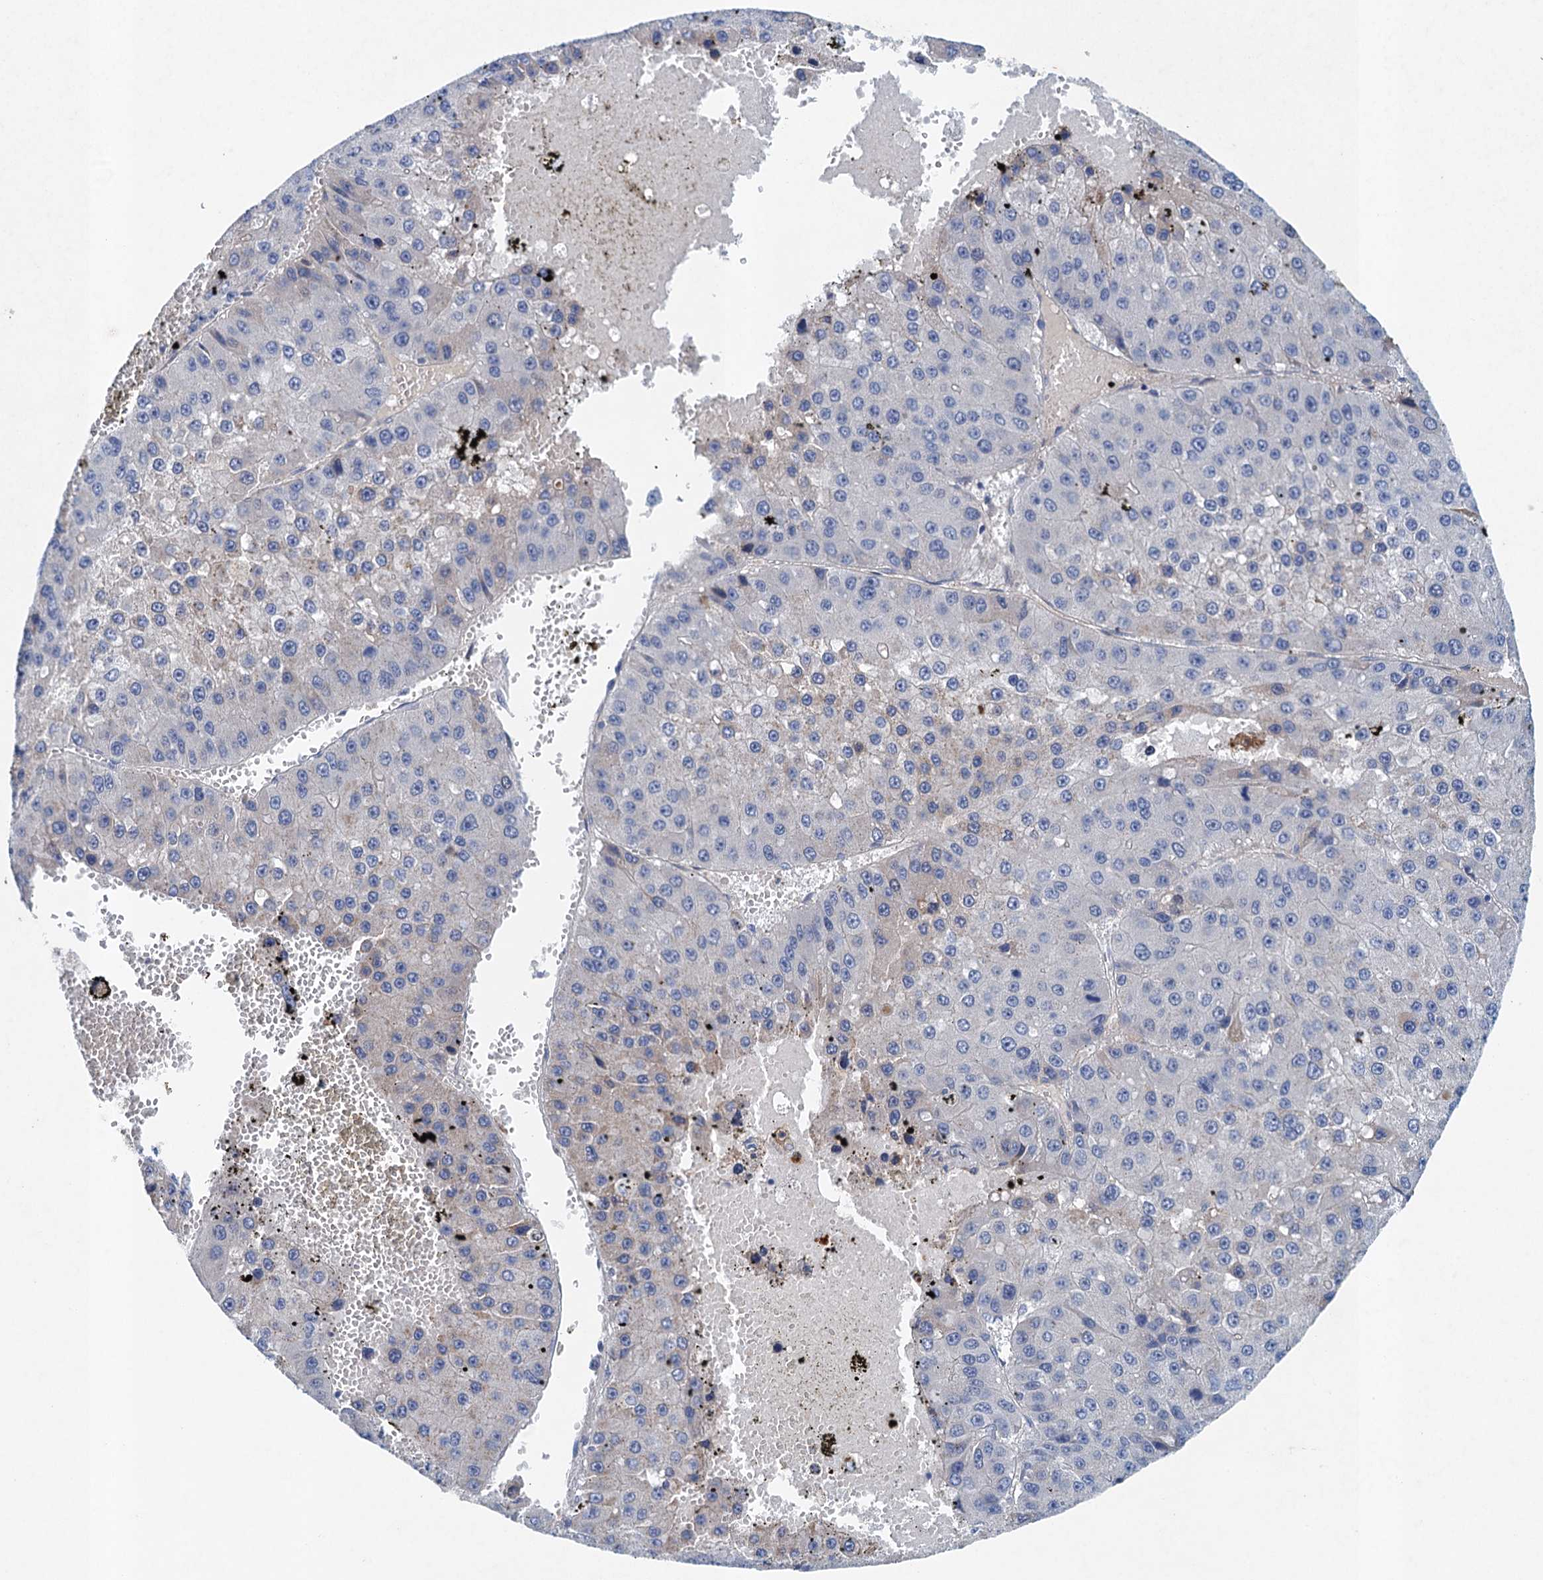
{"staining": {"intensity": "negative", "quantity": "none", "location": "none"}, "tissue": "liver cancer", "cell_type": "Tumor cells", "image_type": "cancer", "snomed": [{"axis": "morphology", "description": "Carcinoma, Hepatocellular, NOS"}, {"axis": "topography", "description": "Liver"}], "caption": "Liver cancer was stained to show a protein in brown. There is no significant positivity in tumor cells.", "gene": "TPCN1", "patient": {"sex": "female", "age": 73}}